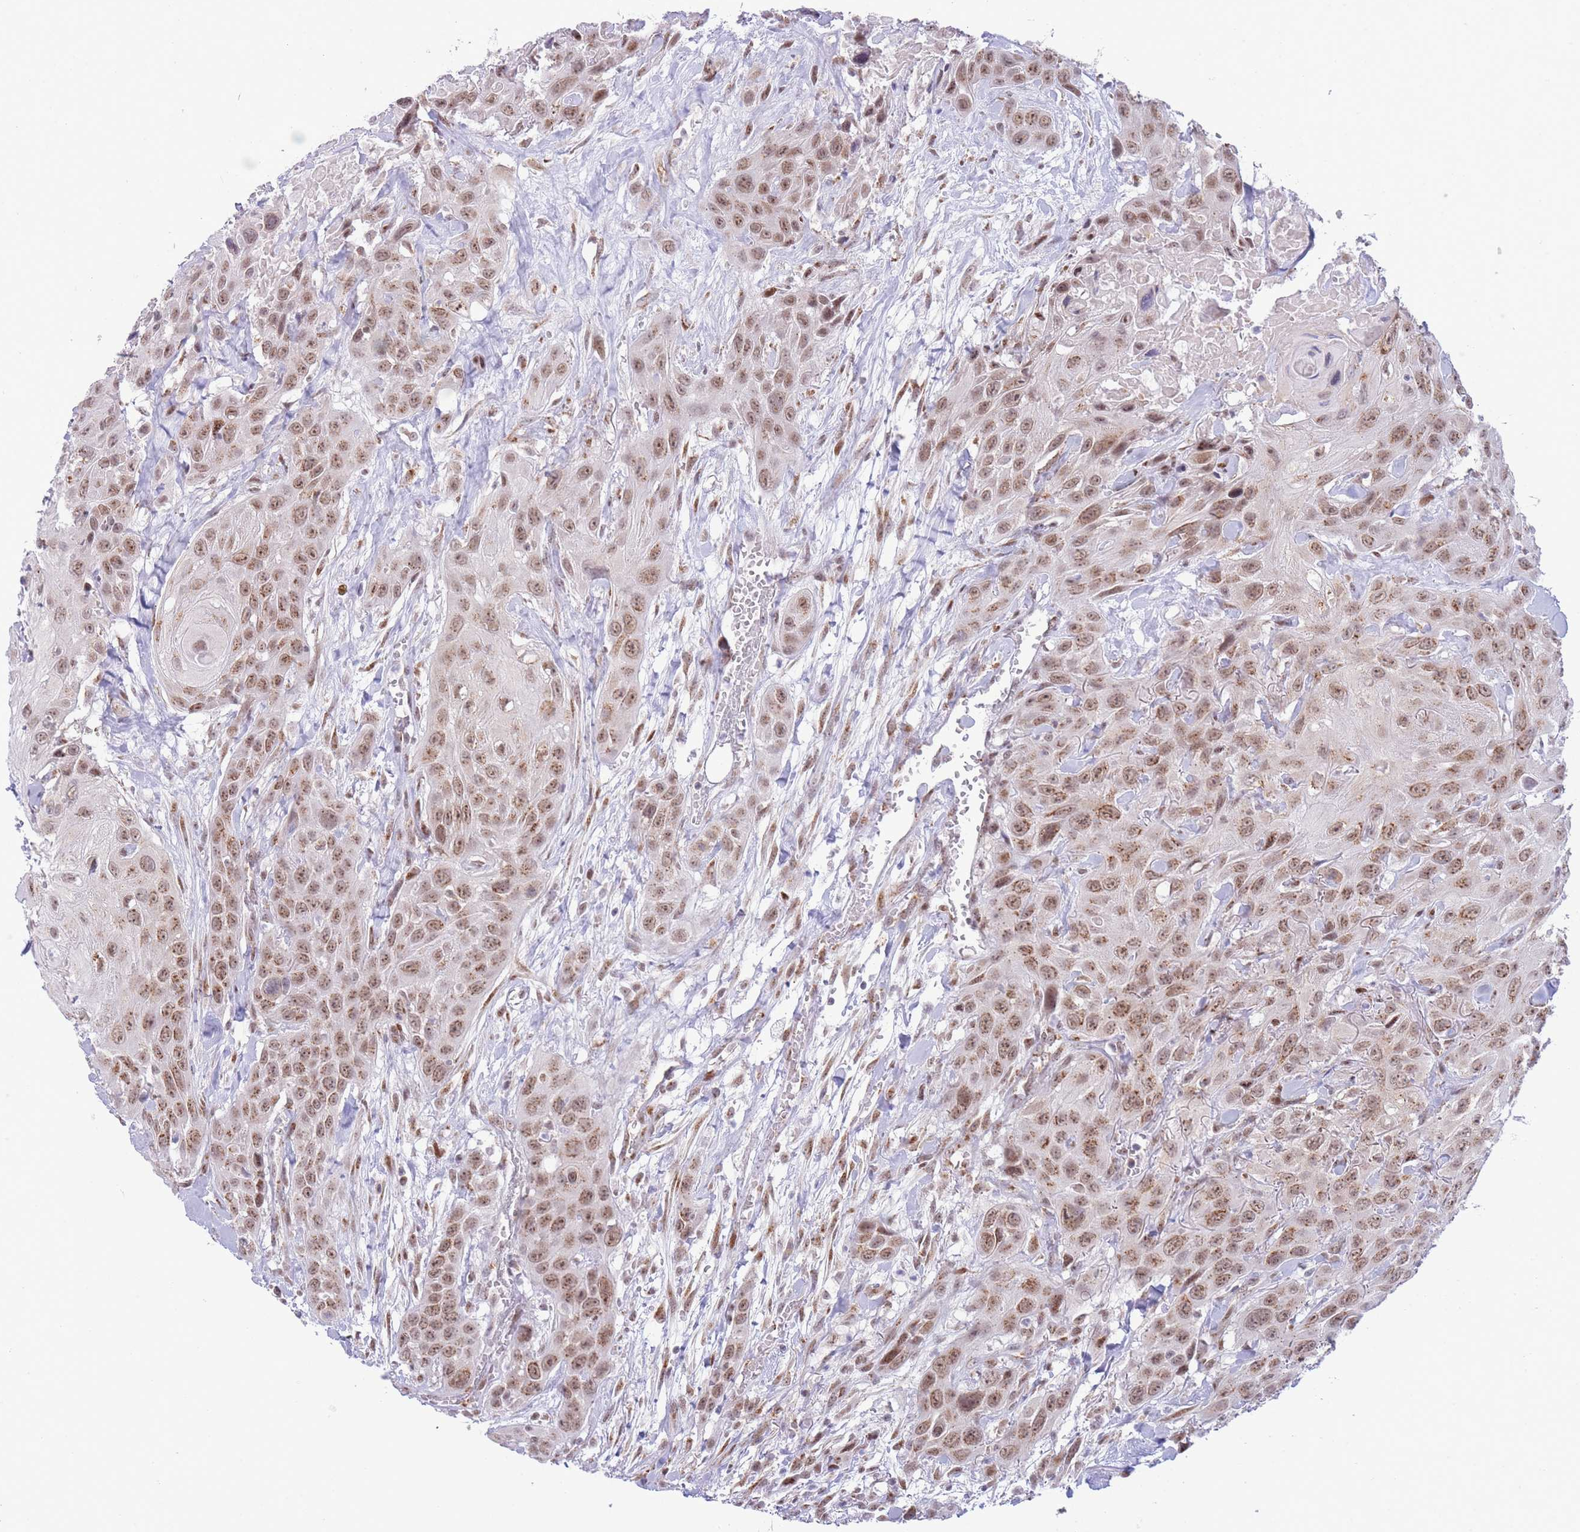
{"staining": {"intensity": "moderate", "quantity": ">75%", "location": "cytoplasmic/membranous,nuclear"}, "tissue": "head and neck cancer", "cell_type": "Tumor cells", "image_type": "cancer", "snomed": [{"axis": "morphology", "description": "Squamous cell carcinoma, NOS"}, {"axis": "topography", "description": "Head-Neck"}], "caption": "Immunohistochemistry image of human head and neck cancer stained for a protein (brown), which demonstrates medium levels of moderate cytoplasmic/membranous and nuclear staining in approximately >75% of tumor cells.", "gene": "INO80C", "patient": {"sex": "male", "age": 81}}